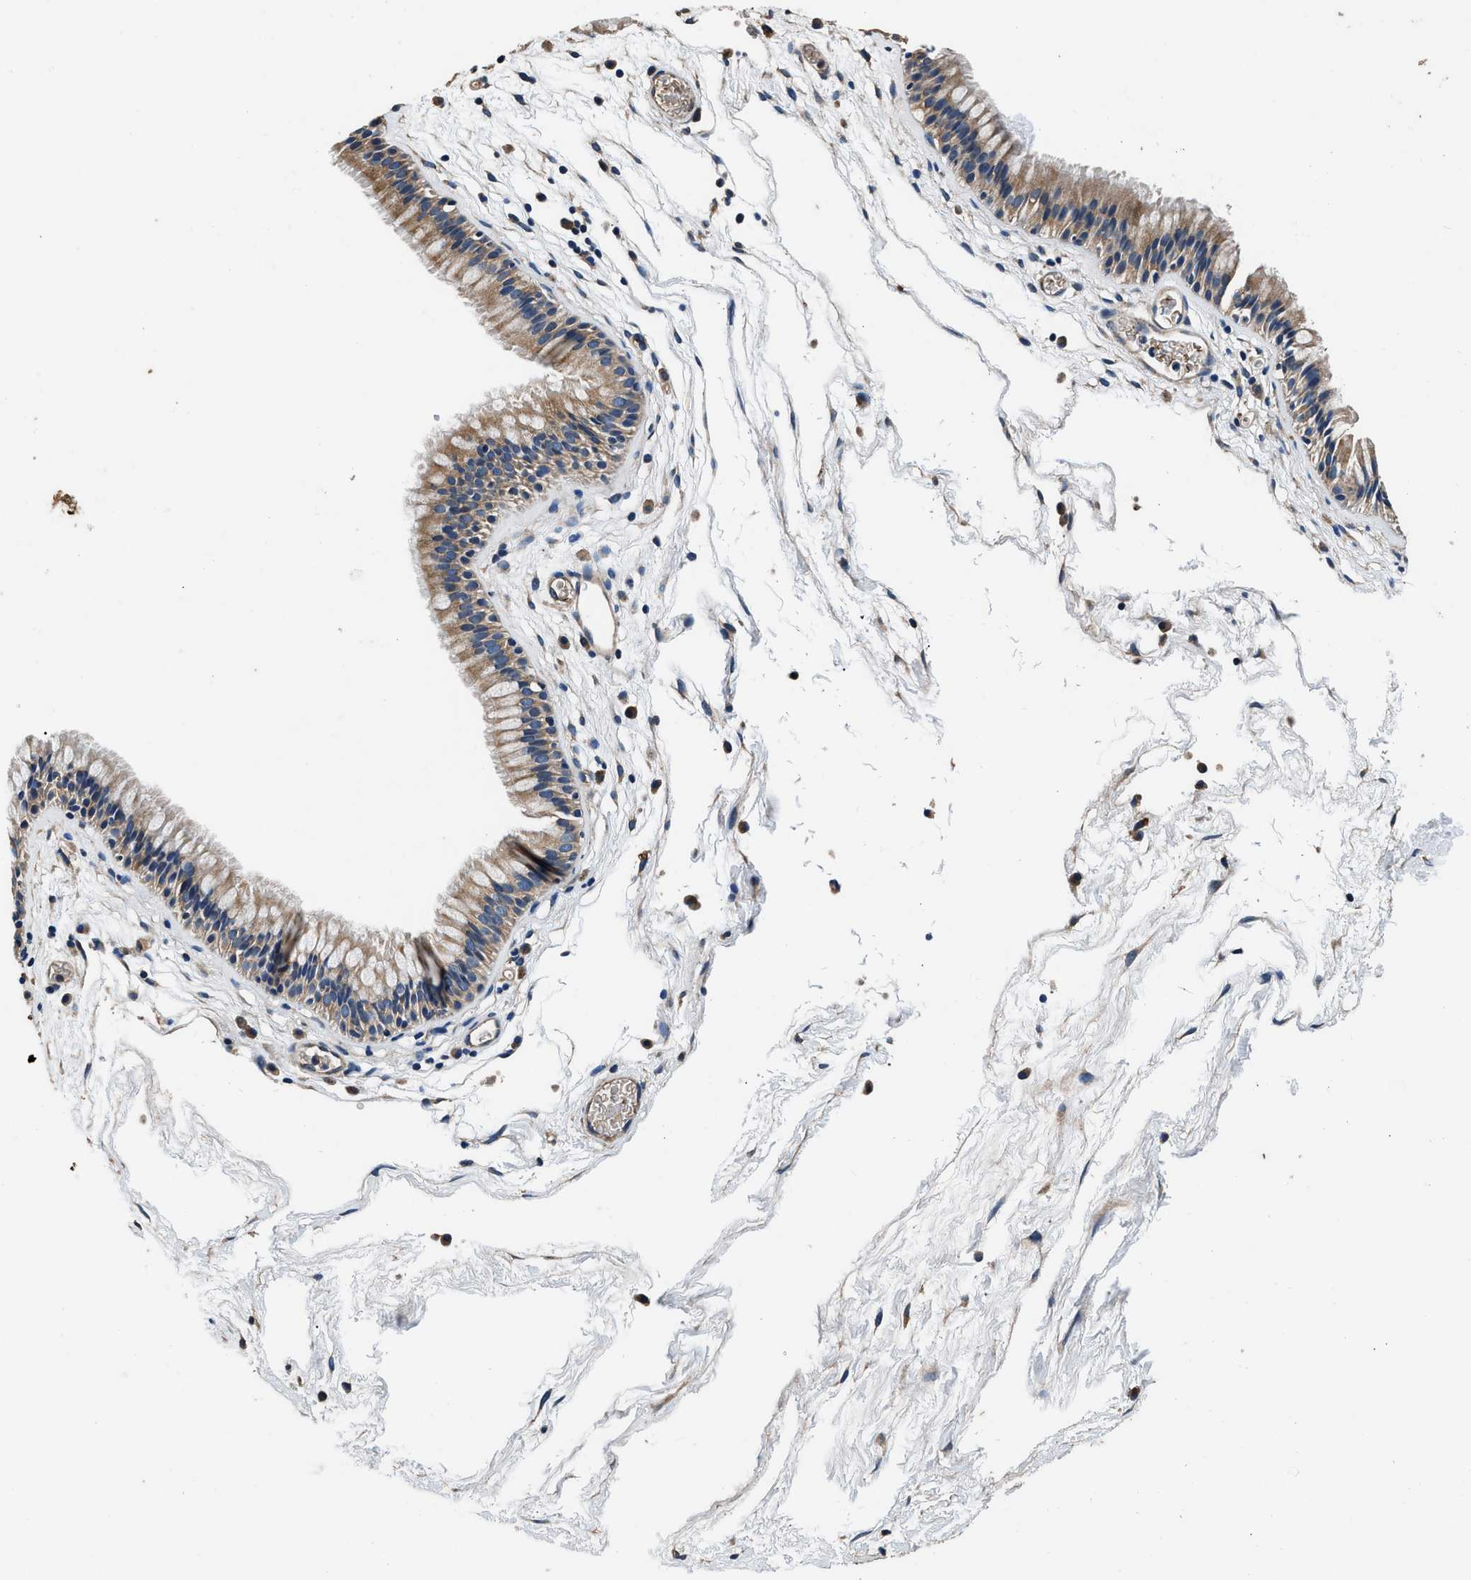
{"staining": {"intensity": "moderate", "quantity": ">75%", "location": "cytoplasmic/membranous"}, "tissue": "nasopharynx", "cell_type": "Respiratory epithelial cells", "image_type": "normal", "snomed": [{"axis": "morphology", "description": "Normal tissue, NOS"}, {"axis": "morphology", "description": "Inflammation, NOS"}, {"axis": "topography", "description": "Nasopharynx"}], "caption": "Unremarkable nasopharynx displays moderate cytoplasmic/membranous expression in about >75% of respiratory epithelial cells, visualized by immunohistochemistry.", "gene": "DHRS7B", "patient": {"sex": "male", "age": 48}}